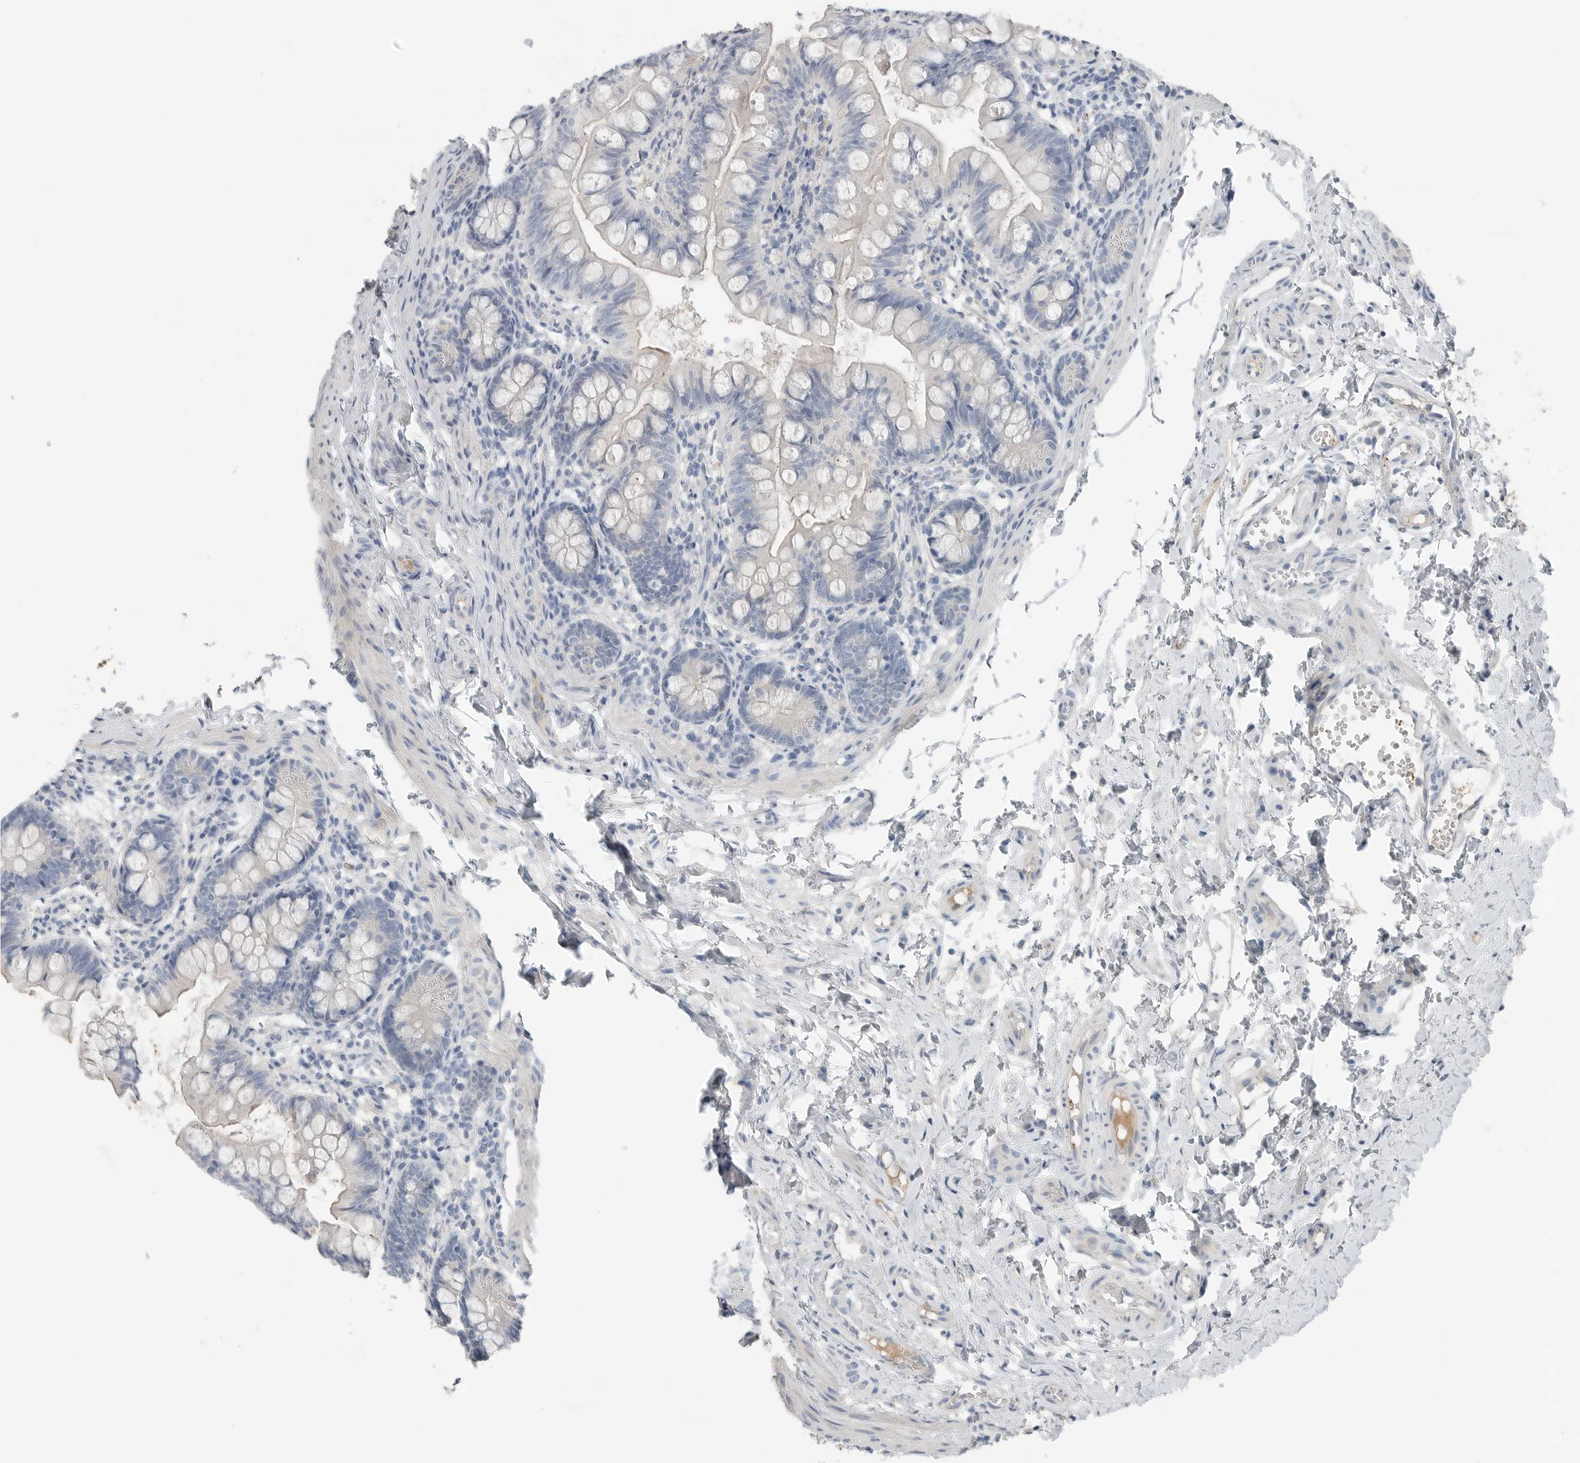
{"staining": {"intensity": "negative", "quantity": "none", "location": "none"}, "tissue": "small intestine", "cell_type": "Glandular cells", "image_type": "normal", "snomed": [{"axis": "morphology", "description": "Normal tissue, NOS"}, {"axis": "topography", "description": "Small intestine"}], "caption": "This histopathology image is of normal small intestine stained with IHC to label a protein in brown with the nuclei are counter-stained blue. There is no positivity in glandular cells.", "gene": "SERPINB7", "patient": {"sex": "male", "age": 7}}